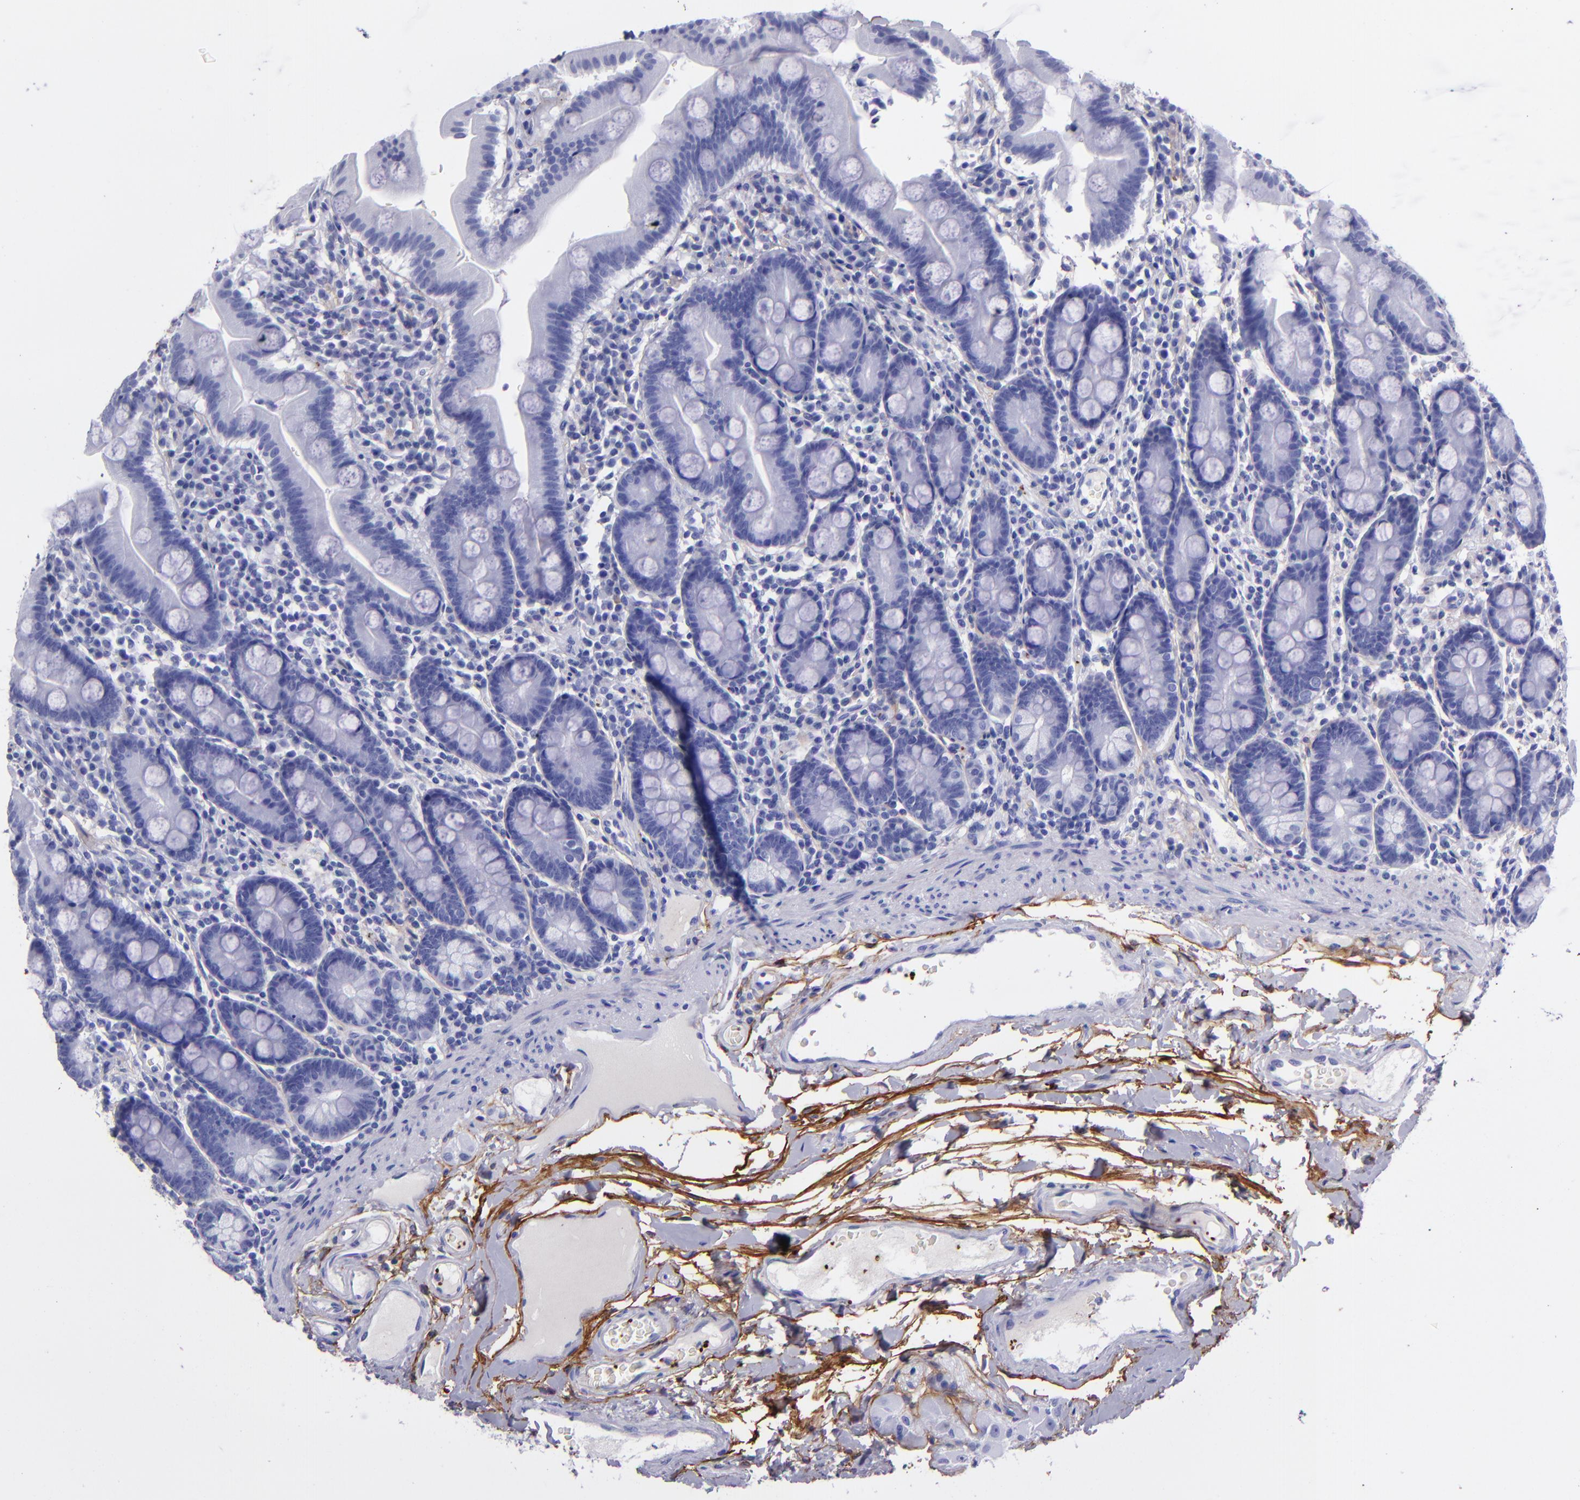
{"staining": {"intensity": "negative", "quantity": "none", "location": "none"}, "tissue": "duodenum", "cell_type": "Glandular cells", "image_type": "normal", "snomed": [{"axis": "morphology", "description": "Normal tissue, NOS"}, {"axis": "topography", "description": "Duodenum"}], "caption": "IHC histopathology image of unremarkable duodenum: human duodenum stained with DAB exhibits no significant protein expression in glandular cells. Nuclei are stained in blue.", "gene": "EFCAB13", "patient": {"sex": "male", "age": 50}}